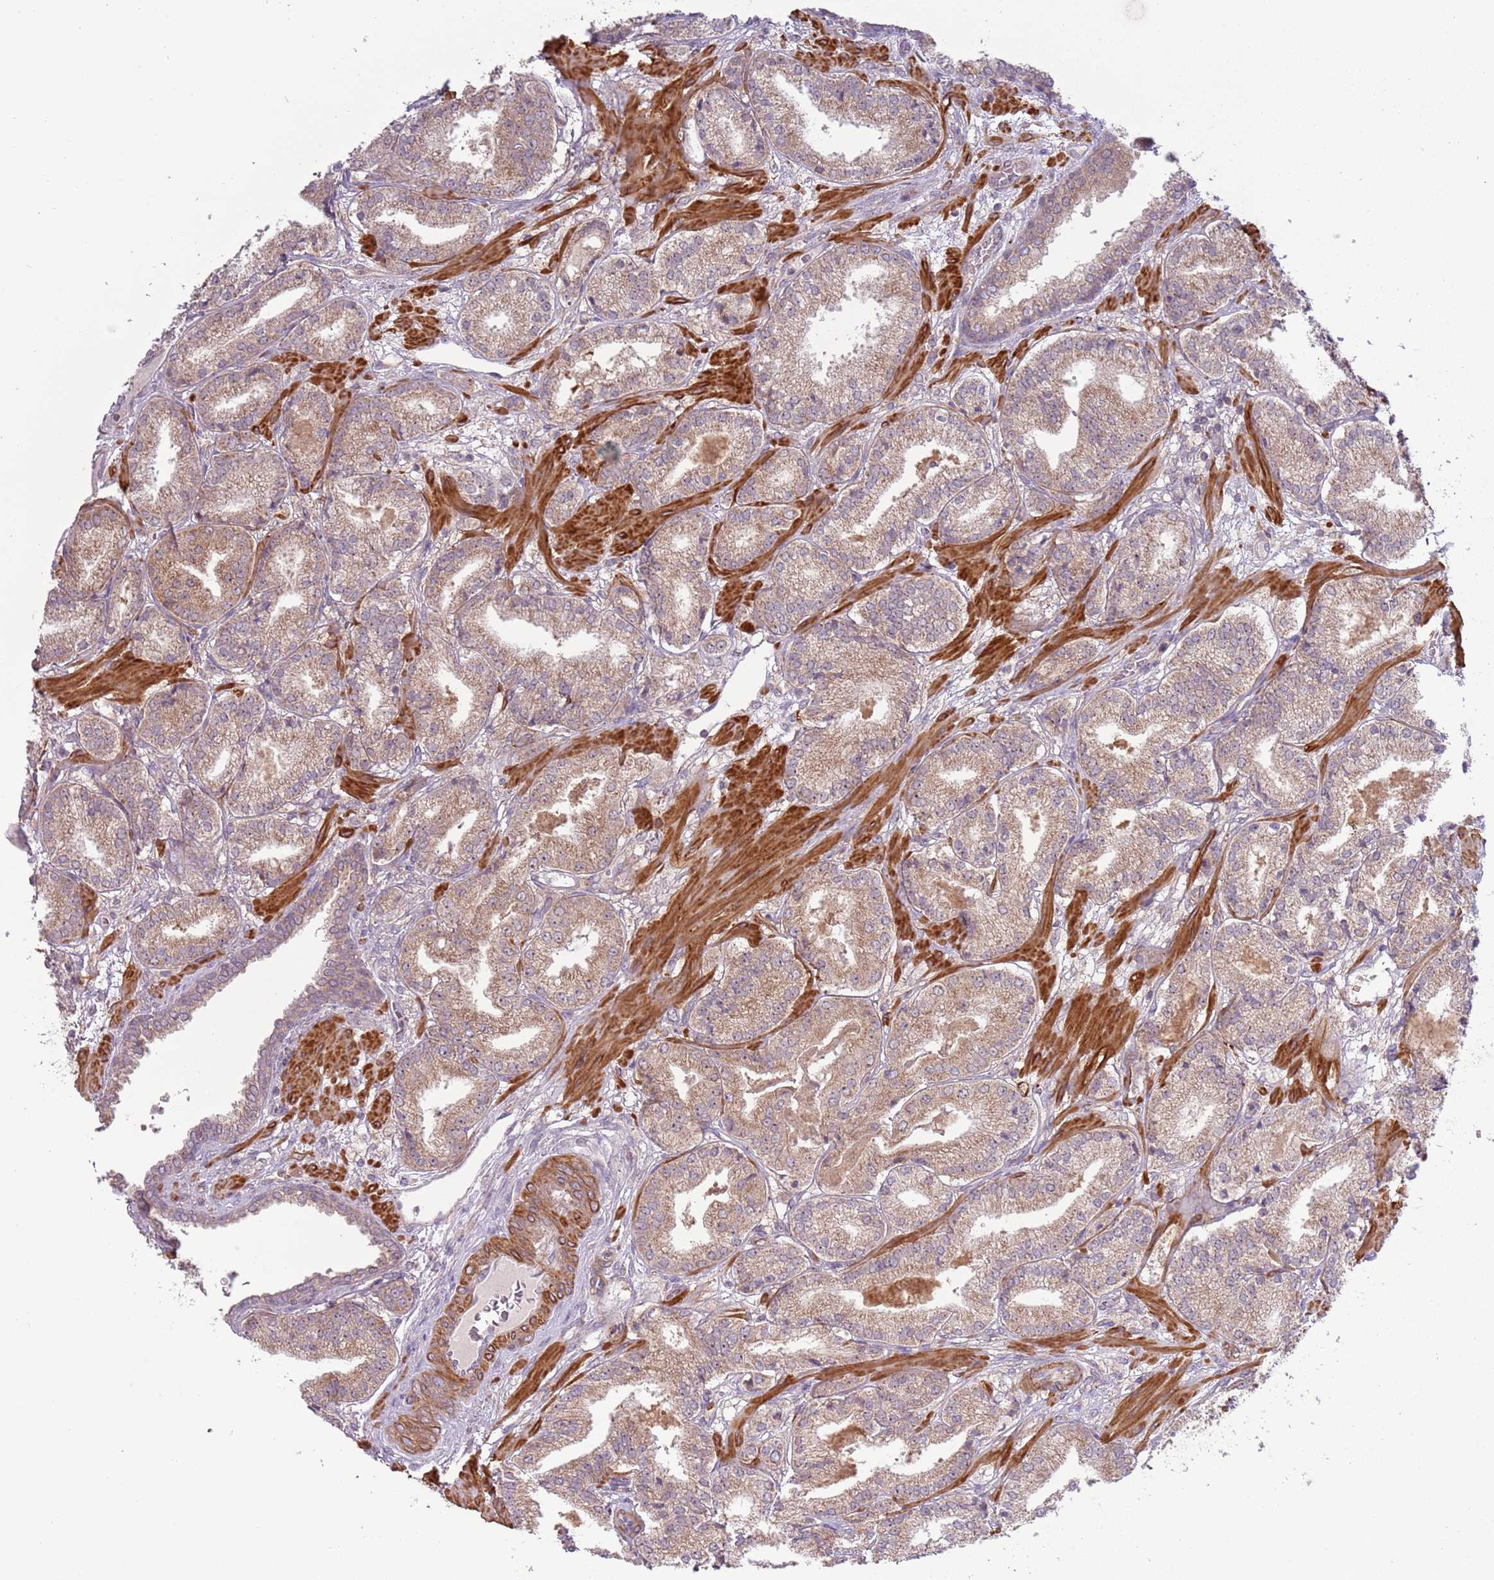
{"staining": {"intensity": "moderate", "quantity": ">75%", "location": "cytoplasmic/membranous"}, "tissue": "prostate cancer", "cell_type": "Tumor cells", "image_type": "cancer", "snomed": [{"axis": "morphology", "description": "Adenocarcinoma, High grade"}, {"axis": "topography", "description": "Prostate"}], "caption": "Moderate cytoplasmic/membranous protein expression is present in approximately >75% of tumor cells in adenocarcinoma (high-grade) (prostate).", "gene": "DTD2", "patient": {"sex": "male", "age": 63}}